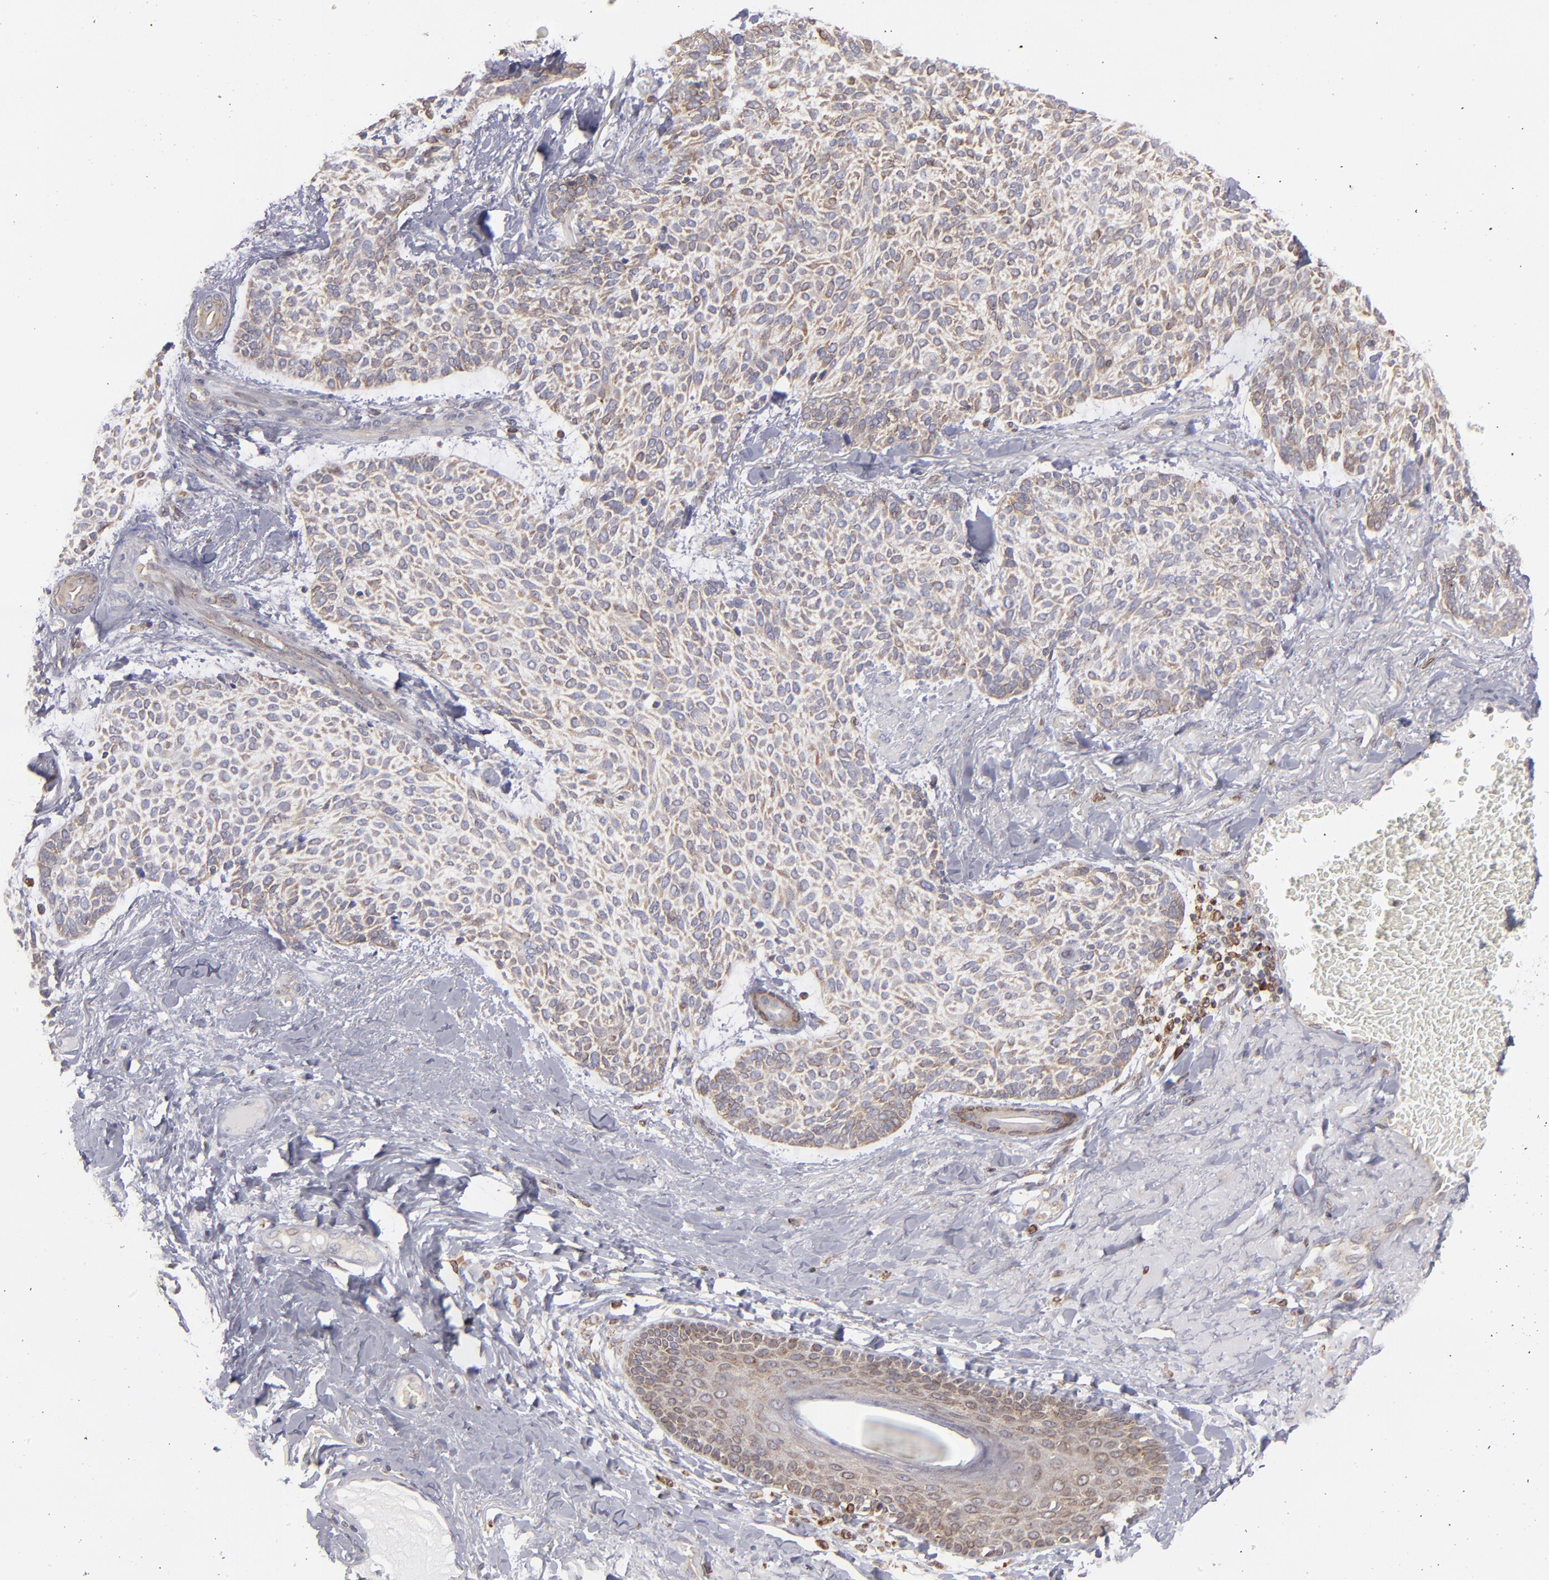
{"staining": {"intensity": "moderate", "quantity": ">75%", "location": "cytoplasmic/membranous"}, "tissue": "skin cancer", "cell_type": "Tumor cells", "image_type": "cancer", "snomed": [{"axis": "morphology", "description": "Normal tissue, NOS"}, {"axis": "morphology", "description": "Basal cell carcinoma"}, {"axis": "topography", "description": "Skin"}], "caption": "IHC histopathology image of skin basal cell carcinoma stained for a protein (brown), which exhibits medium levels of moderate cytoplasmic/membranous expression in about >75% of tumor cells.", "gene": "TMX1", "patient": {"sex": "female", "age": 70}}